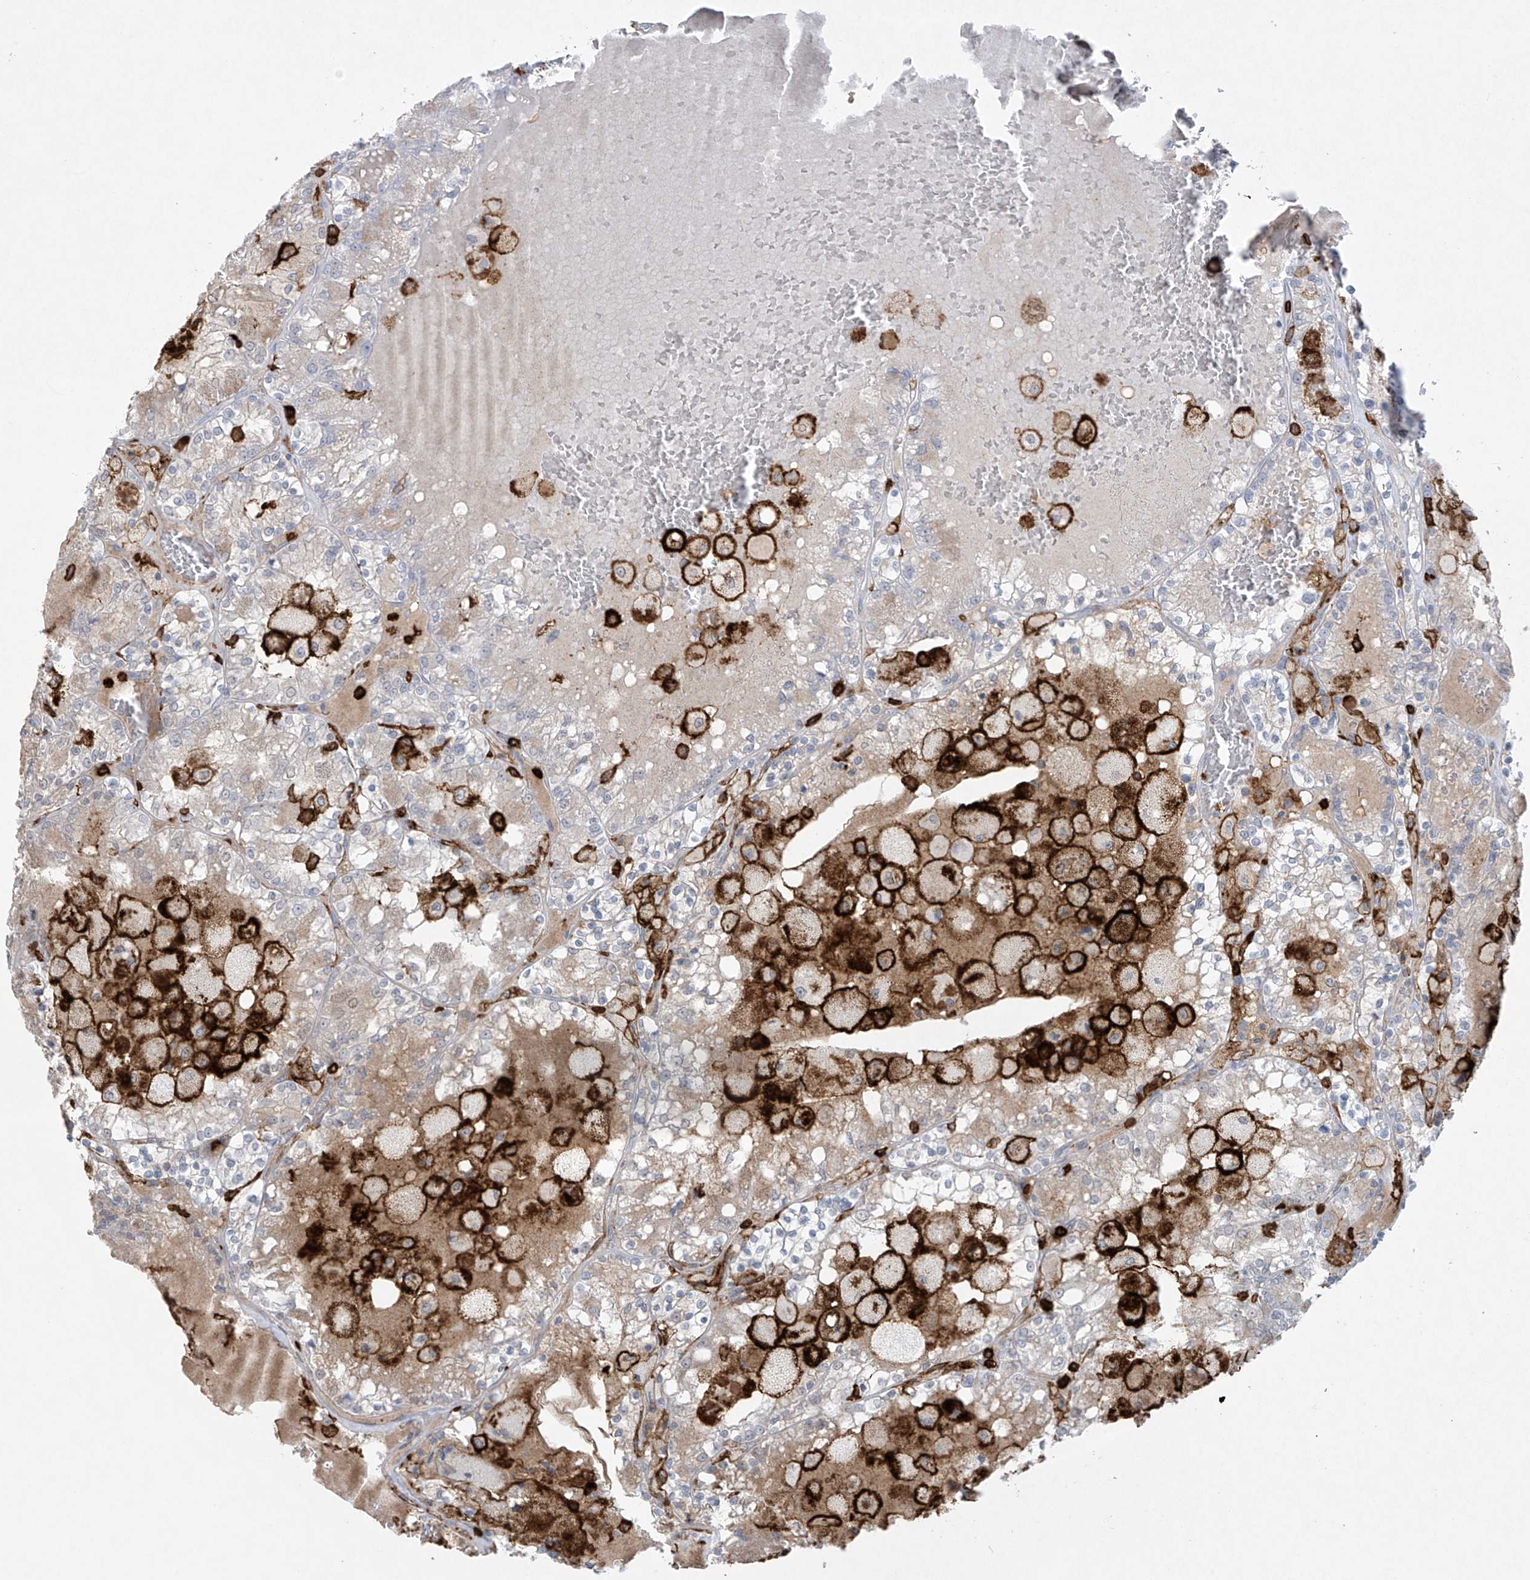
{"staining": {"intensity": "negative", "quantity": "none", "location": "none"}, "tissue": "renal cancer", "cell_type": "Tumor cells", "image_type": "cancer", "snomed": [{"axis": "morphology", "description": "Adenocarcinoma, NOS"}, {"axis": "topography", "description": "Kidney"}], "caption": "The immunohistochemistry photomicrograph has no significant positivity in tumor cells of renal cancer (adenocarcinoma) tissue.", "gene": "FCGR3A", "patient": {"sex": "female", "age": 56}}